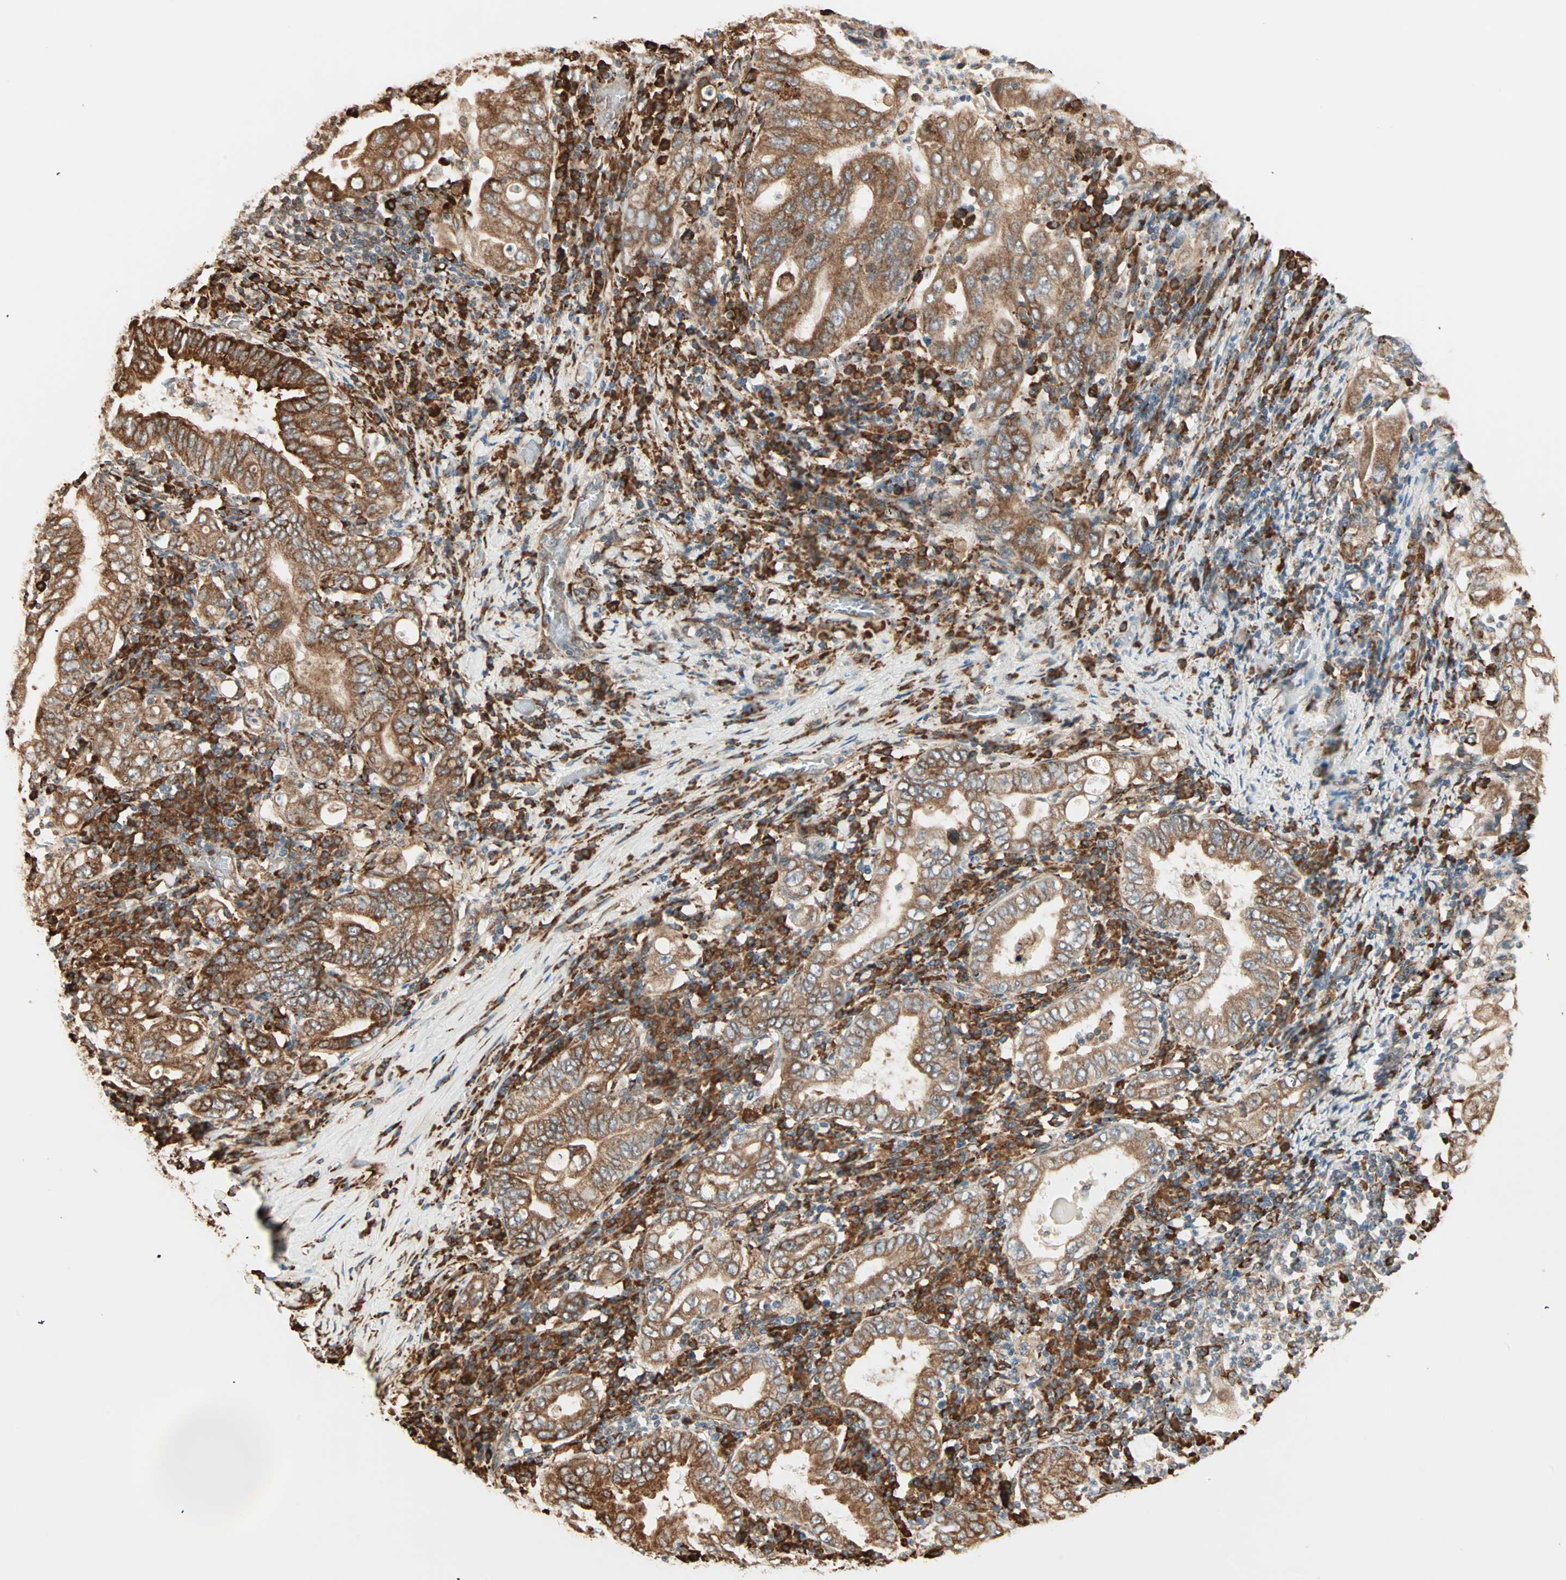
{"staining": {"intensity": "moderate", "quantity": ">75%", "location": "cytoplasmic/membranous"}, "tissue": "stomach cancer", "cell_type": "Tumor cells", "image_type": "cancer", "snomed": [{"axis": "morphology", "description": "Normal tissue, NOS"}, {"axis": "morphology", "description": "Adenocarcinoma, NOS"}, {"axis": "topography", "description": "Esophagus"}, {"axis": "topography", "description": "Stomach, upper"}, {"axis": "topography", "description": "Peripheral nerve tissue"}], "caption": "Protein analysis of stomach cancer tissue displays moderate cytoplasmic/membranous positivity in approximately >75% of tumor cells.", "gene": "P4HA1", "patient": {"sex": "male", "age": 62}}